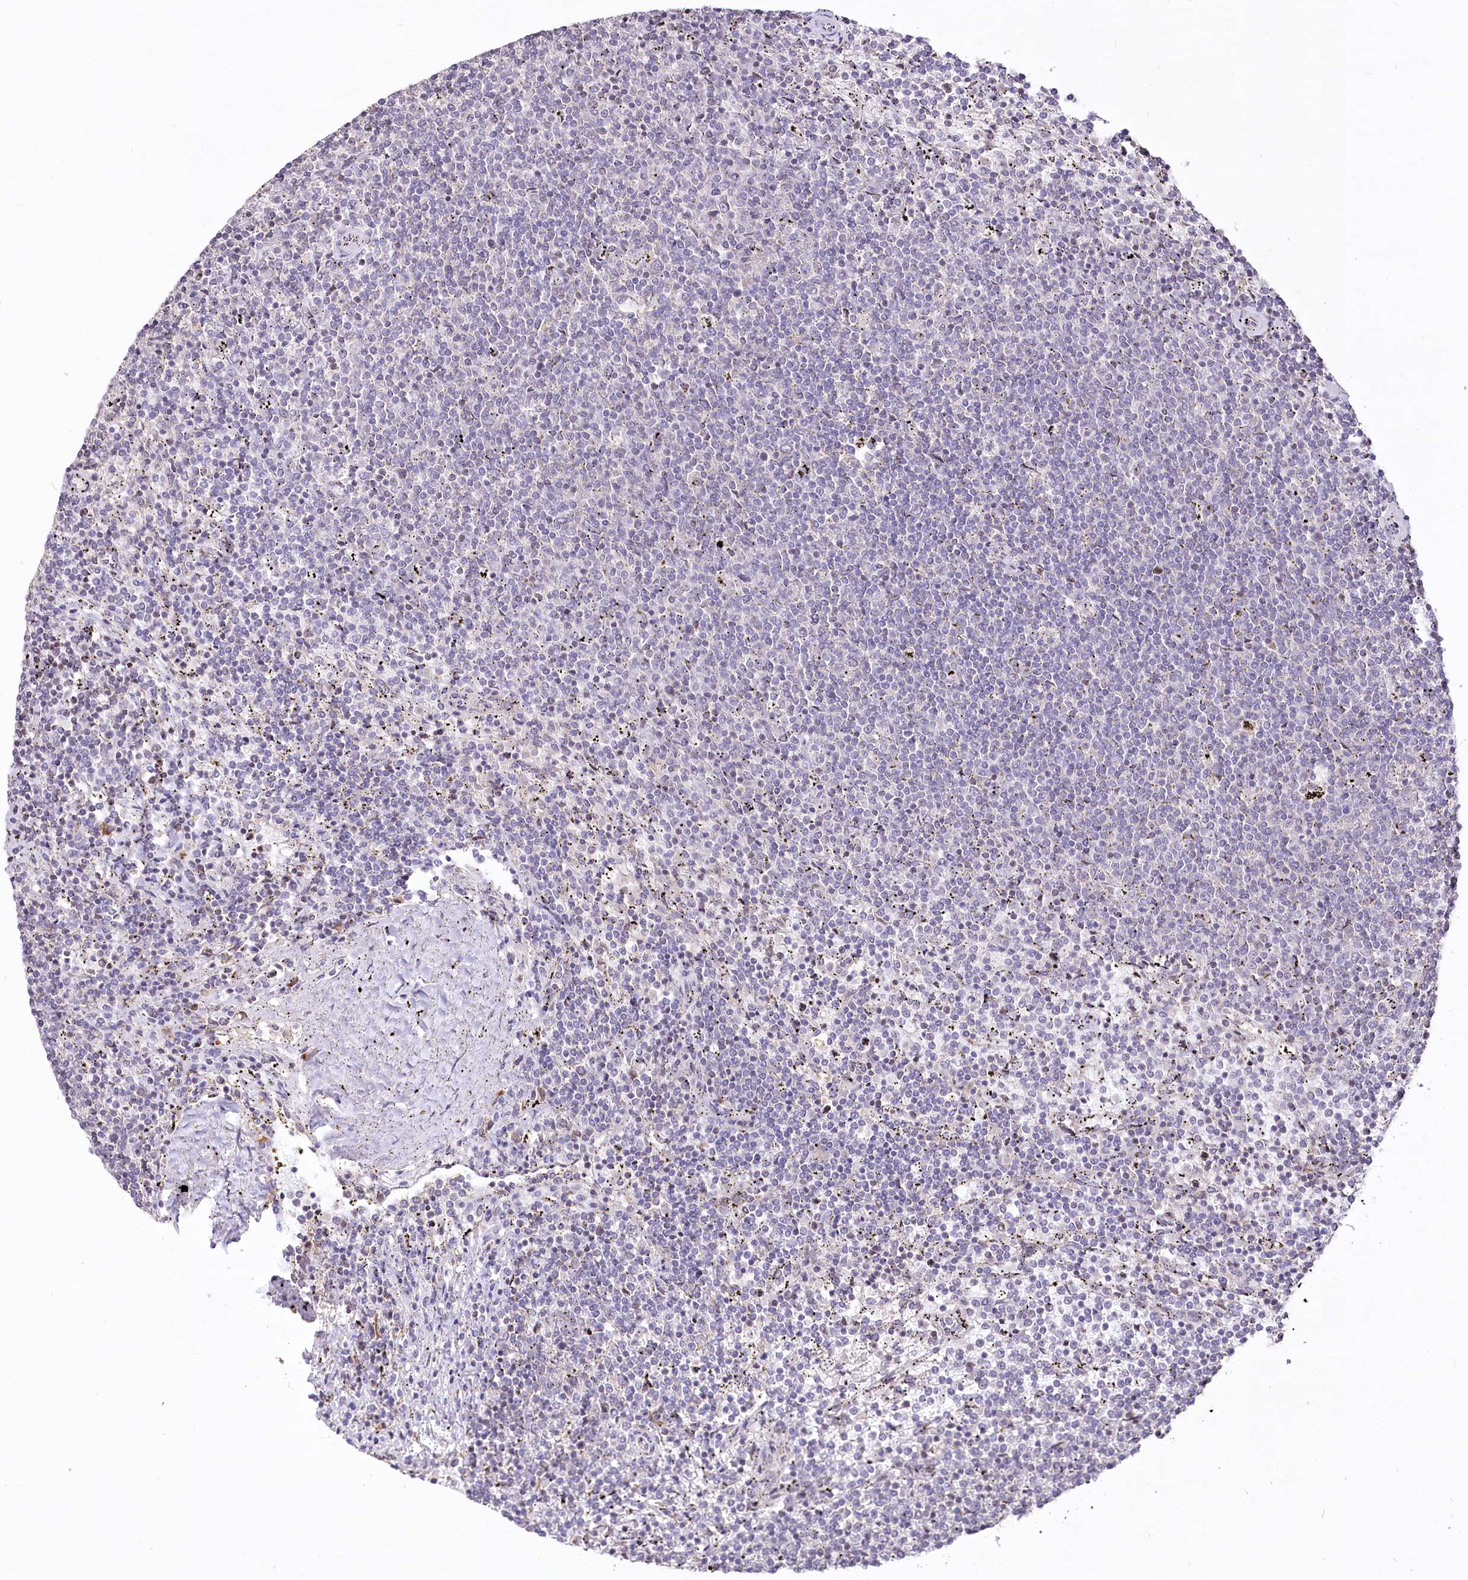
{"staining": {"intensity": "negative", "quantity": "none", "location": "none"}, "tissue": "lymphoma", "cell_type": "Tumor cells", "image_type": "cancer", "snomed": [{"axis": "morphology", "description": "Malignant lymphoma, non-Hodgkin's type, Low grade"}, {"axis": "topography", "description": "Spleen"}], "caption": "There is no significant staining in tumor cells of malignant lymphoma, non-Hodgkin's type (low-grade).", "gene": "STT3B", "patient": {"sex": "female", "age": 50}}